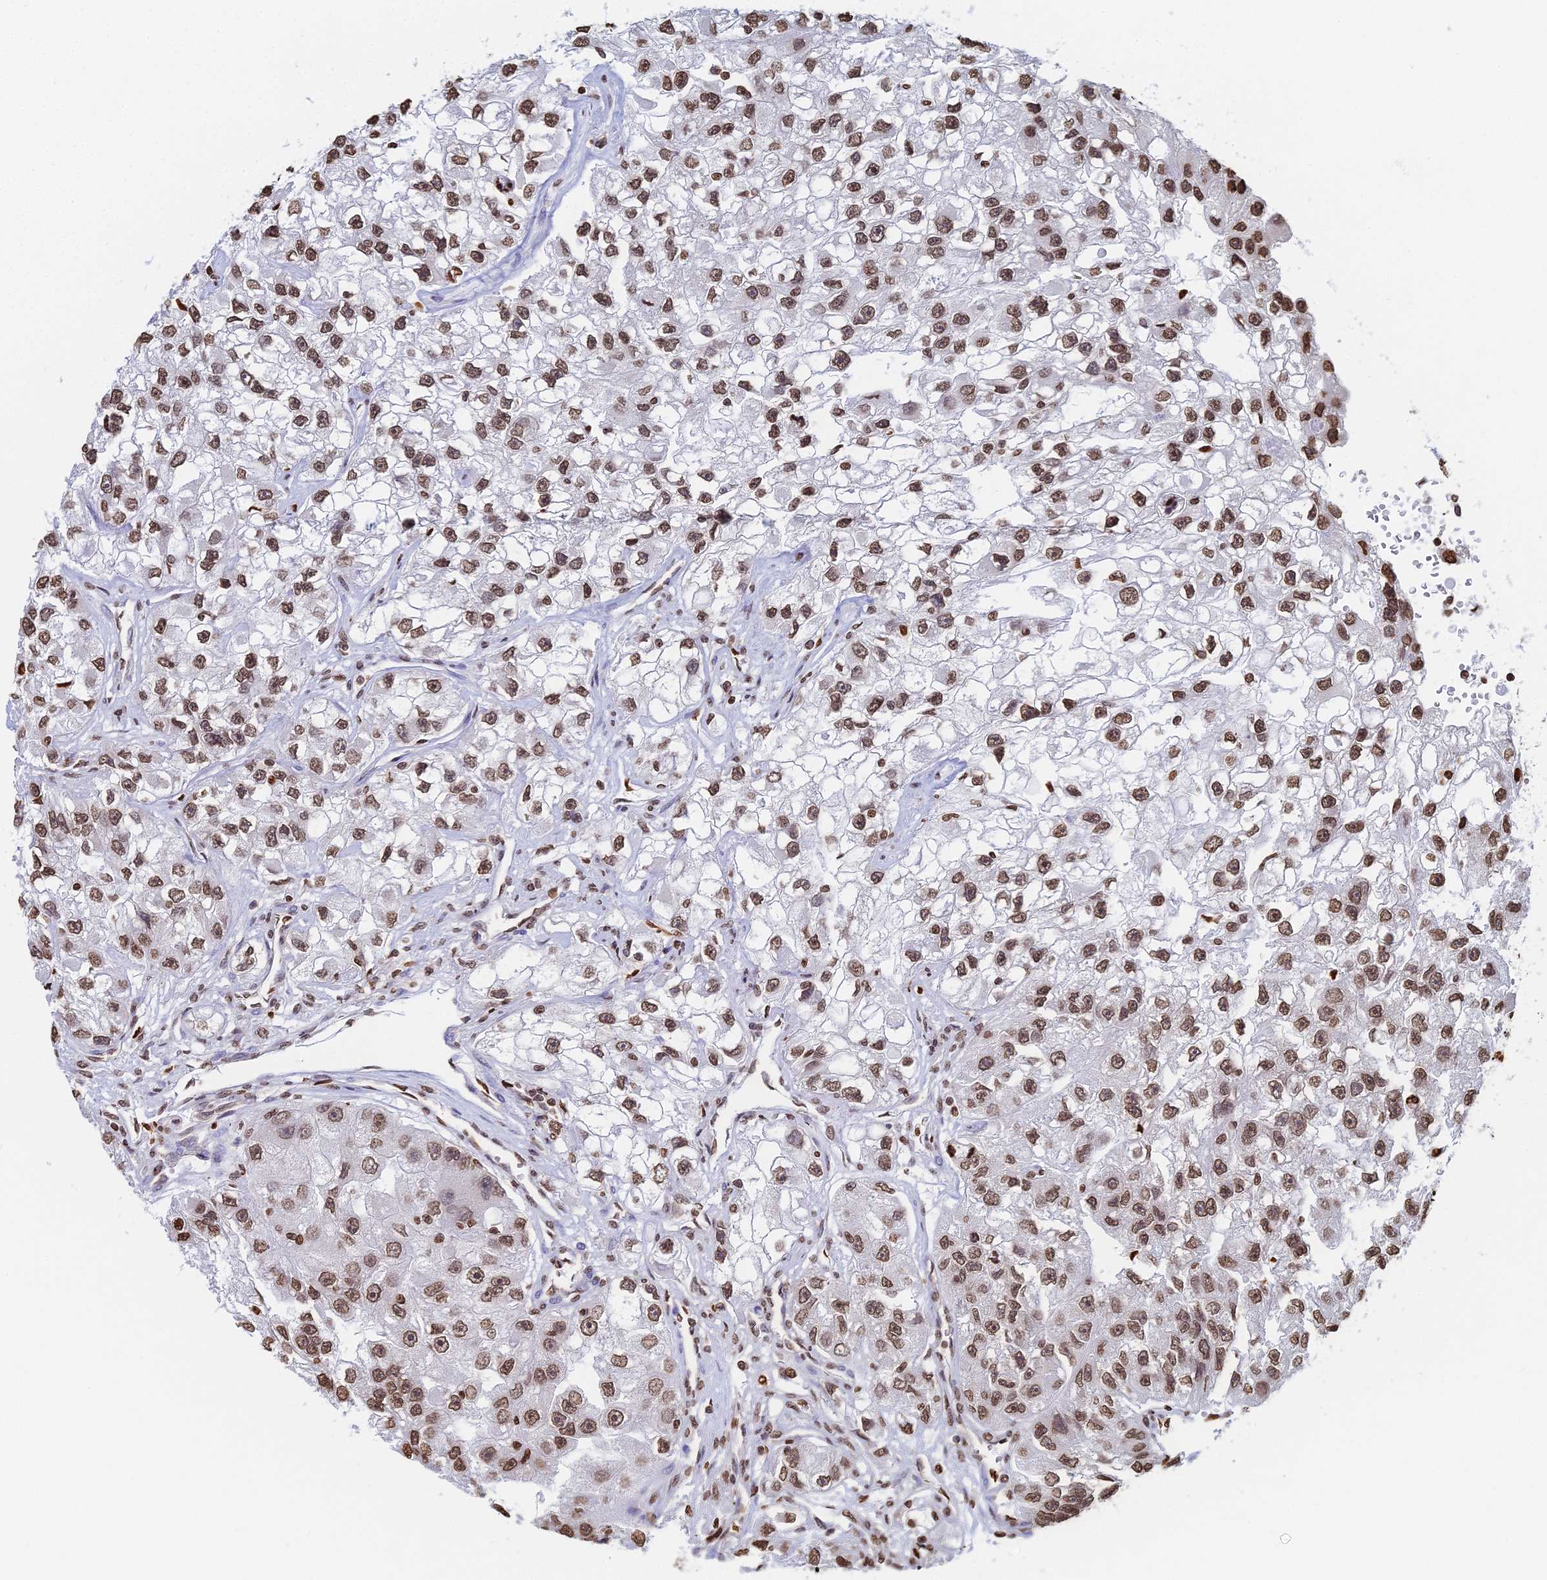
{"staining": {"intensity": "moderate", "quantity": ">75%", "location": "nuclear"}, "tissue": "renal cancer", "cell_type": "Tumor cells", "image_type": "cancer", "snomed": [{"axis": "morphology", "description": "Adenocarcinoma, NOS"}, {"axis": "topography", "description": "Kidney"}], "caption": "DAB (3,3'-diaminobenzidine) immunohistochemical staining of renal cancer shows moderate nuclear protein positivity in approximately >75% of tumor cells.", "gene": "GBP3", "patient": {"sex": "male", "age": 63}}